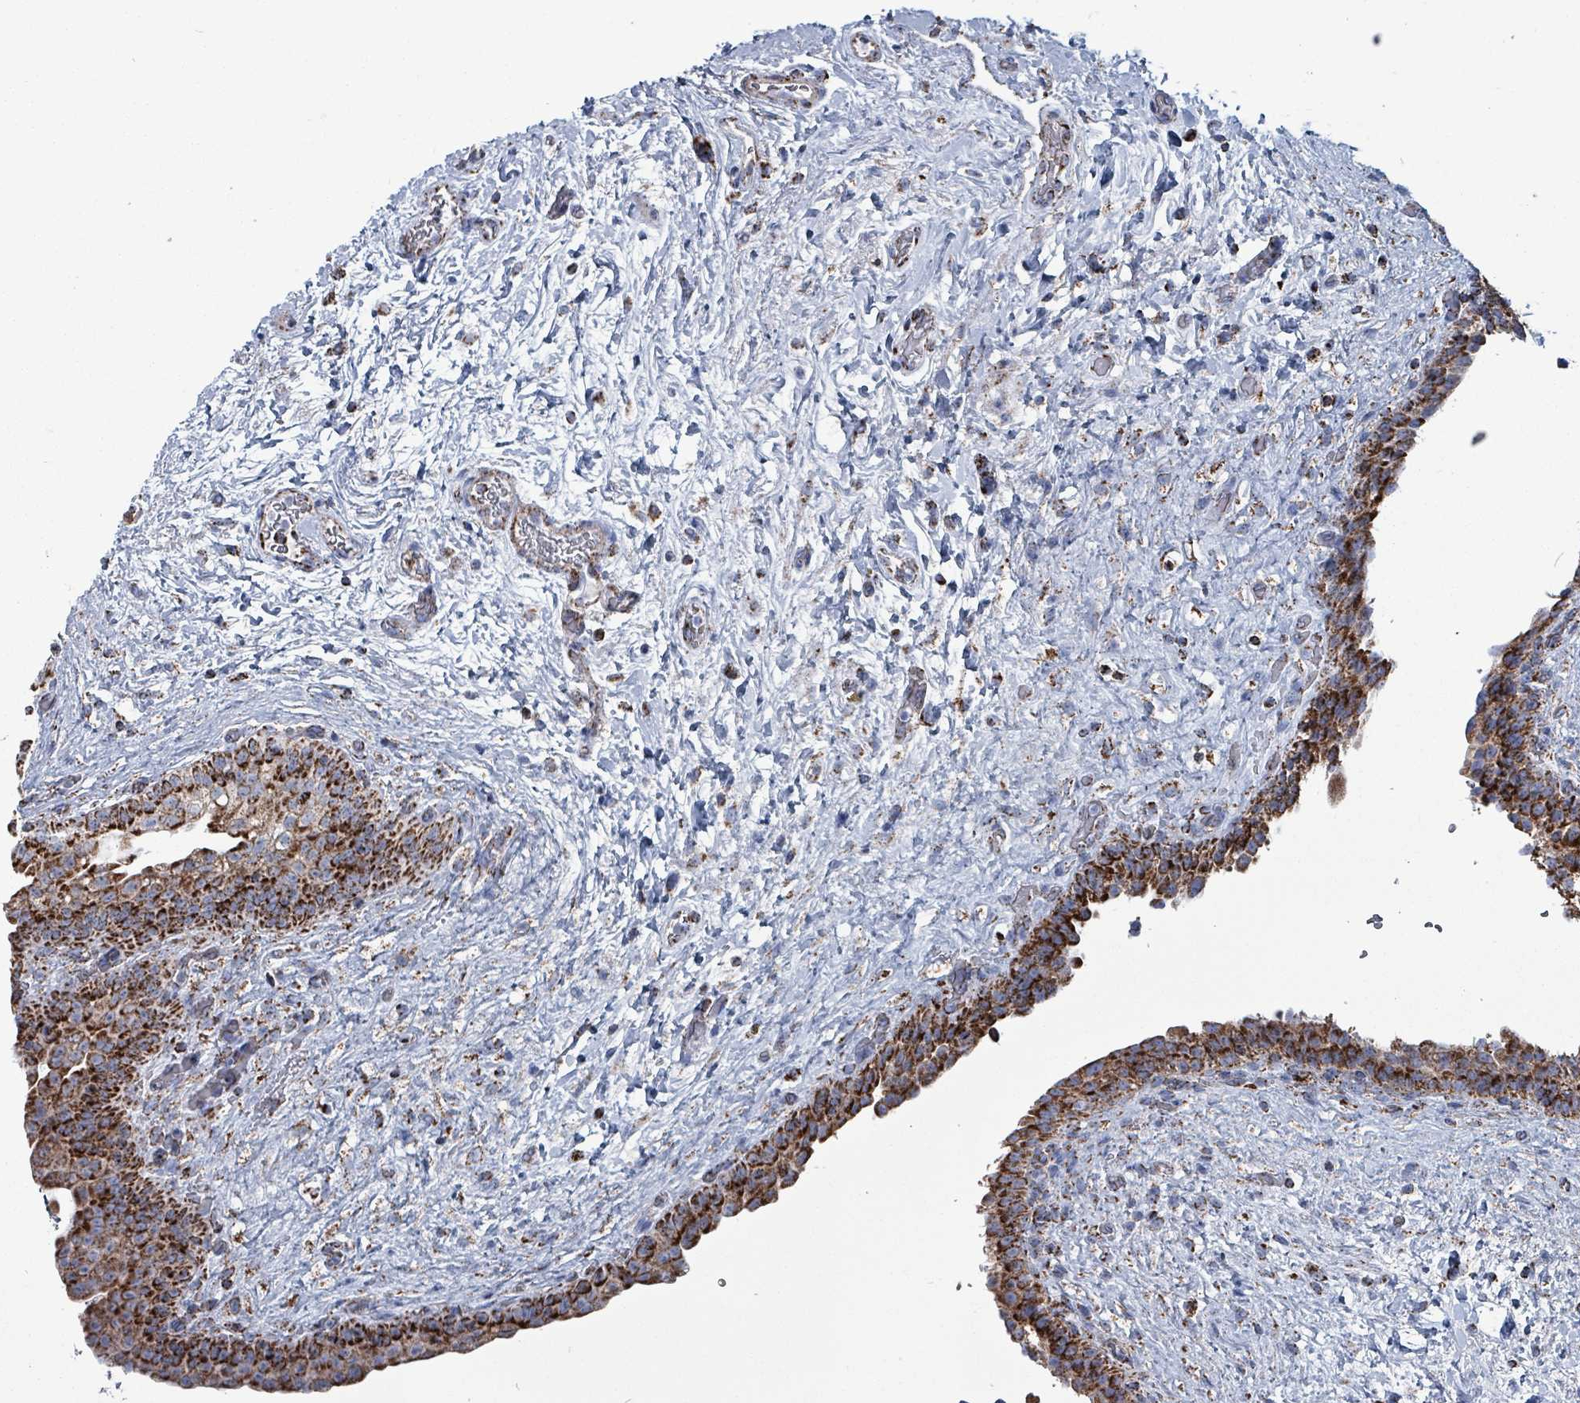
{"staining": {"intensity": "strong", "quantity": ">75%", "location": "cytoplasmic/membranous"}, "tissue": "urinary bladder", "cell_type": "Urothelial cells", "image_type": "normal", "snomed": [{"axis": "morphology", "description": "Normal tissue, NOS"}, {"axis": "topography", "description": "Urinary bladder"}], "caption": "Normal urinary bladder exhibits strong cytoplasmic/membranous positivity in about >75% of urothelial cells, visualized by immunohistochemistry.", "gene": "IDH3B", "patient": {"sex": "male", "age": 69}}